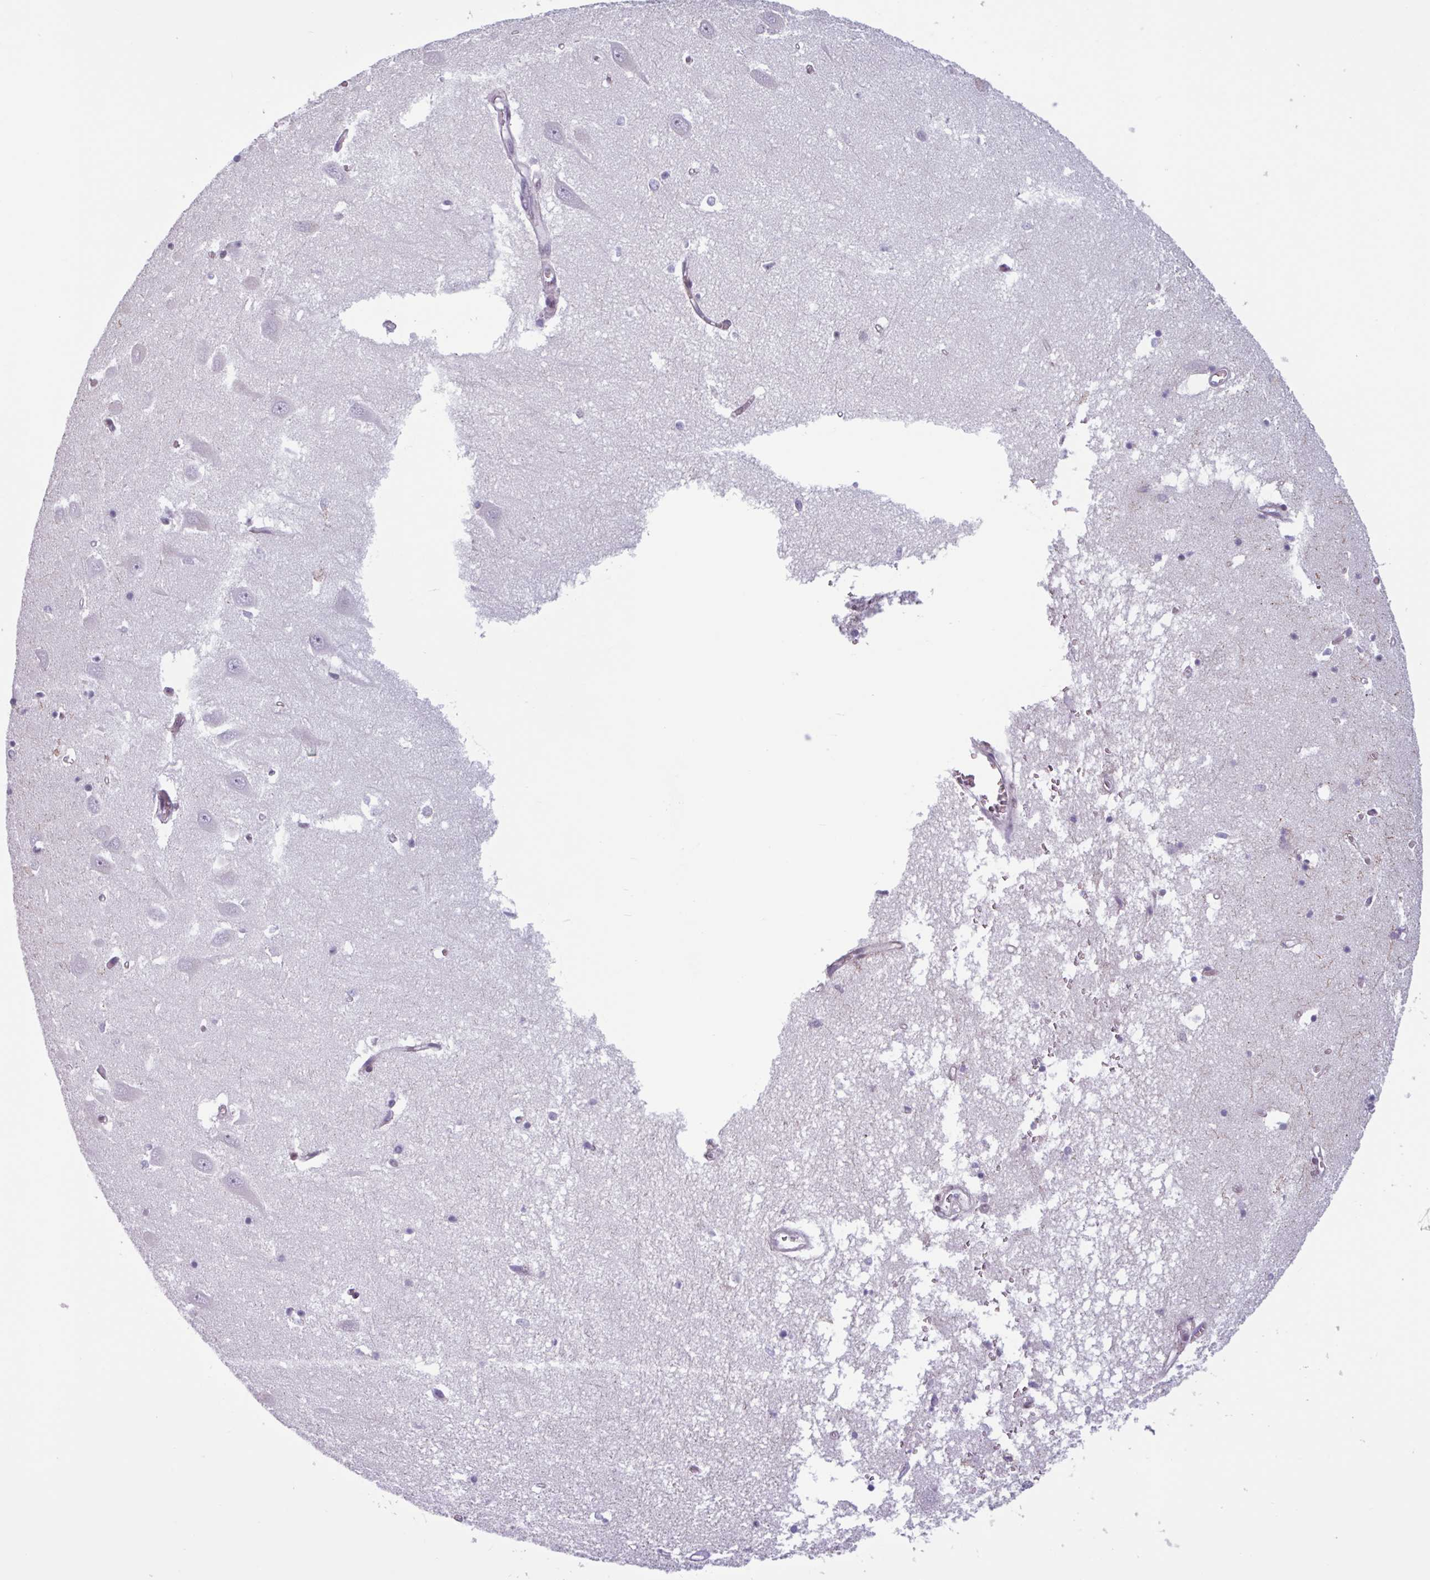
{"staining": {"intensity": "negative", "quantity": "none", "location": "none"}, "tissue": "hippocampus", "cell_type": "Glial cells", "image_type": "normal", "snomed": [{"axis": "morphology", "description": "Normal tissue, NOS"}, {"axis": "topography", "description": "Hippocampus"}], "caption": "Immunohistochemical staining of normal hippocampus exhibits no significant staining in glial cells. (Stains: DAB IHC with hematoxylin counter stain, Microscopy: brightfield microscopy at high magnification).", "gene": "ZNF575", "patient": {"sex": "male", "age": 70}}